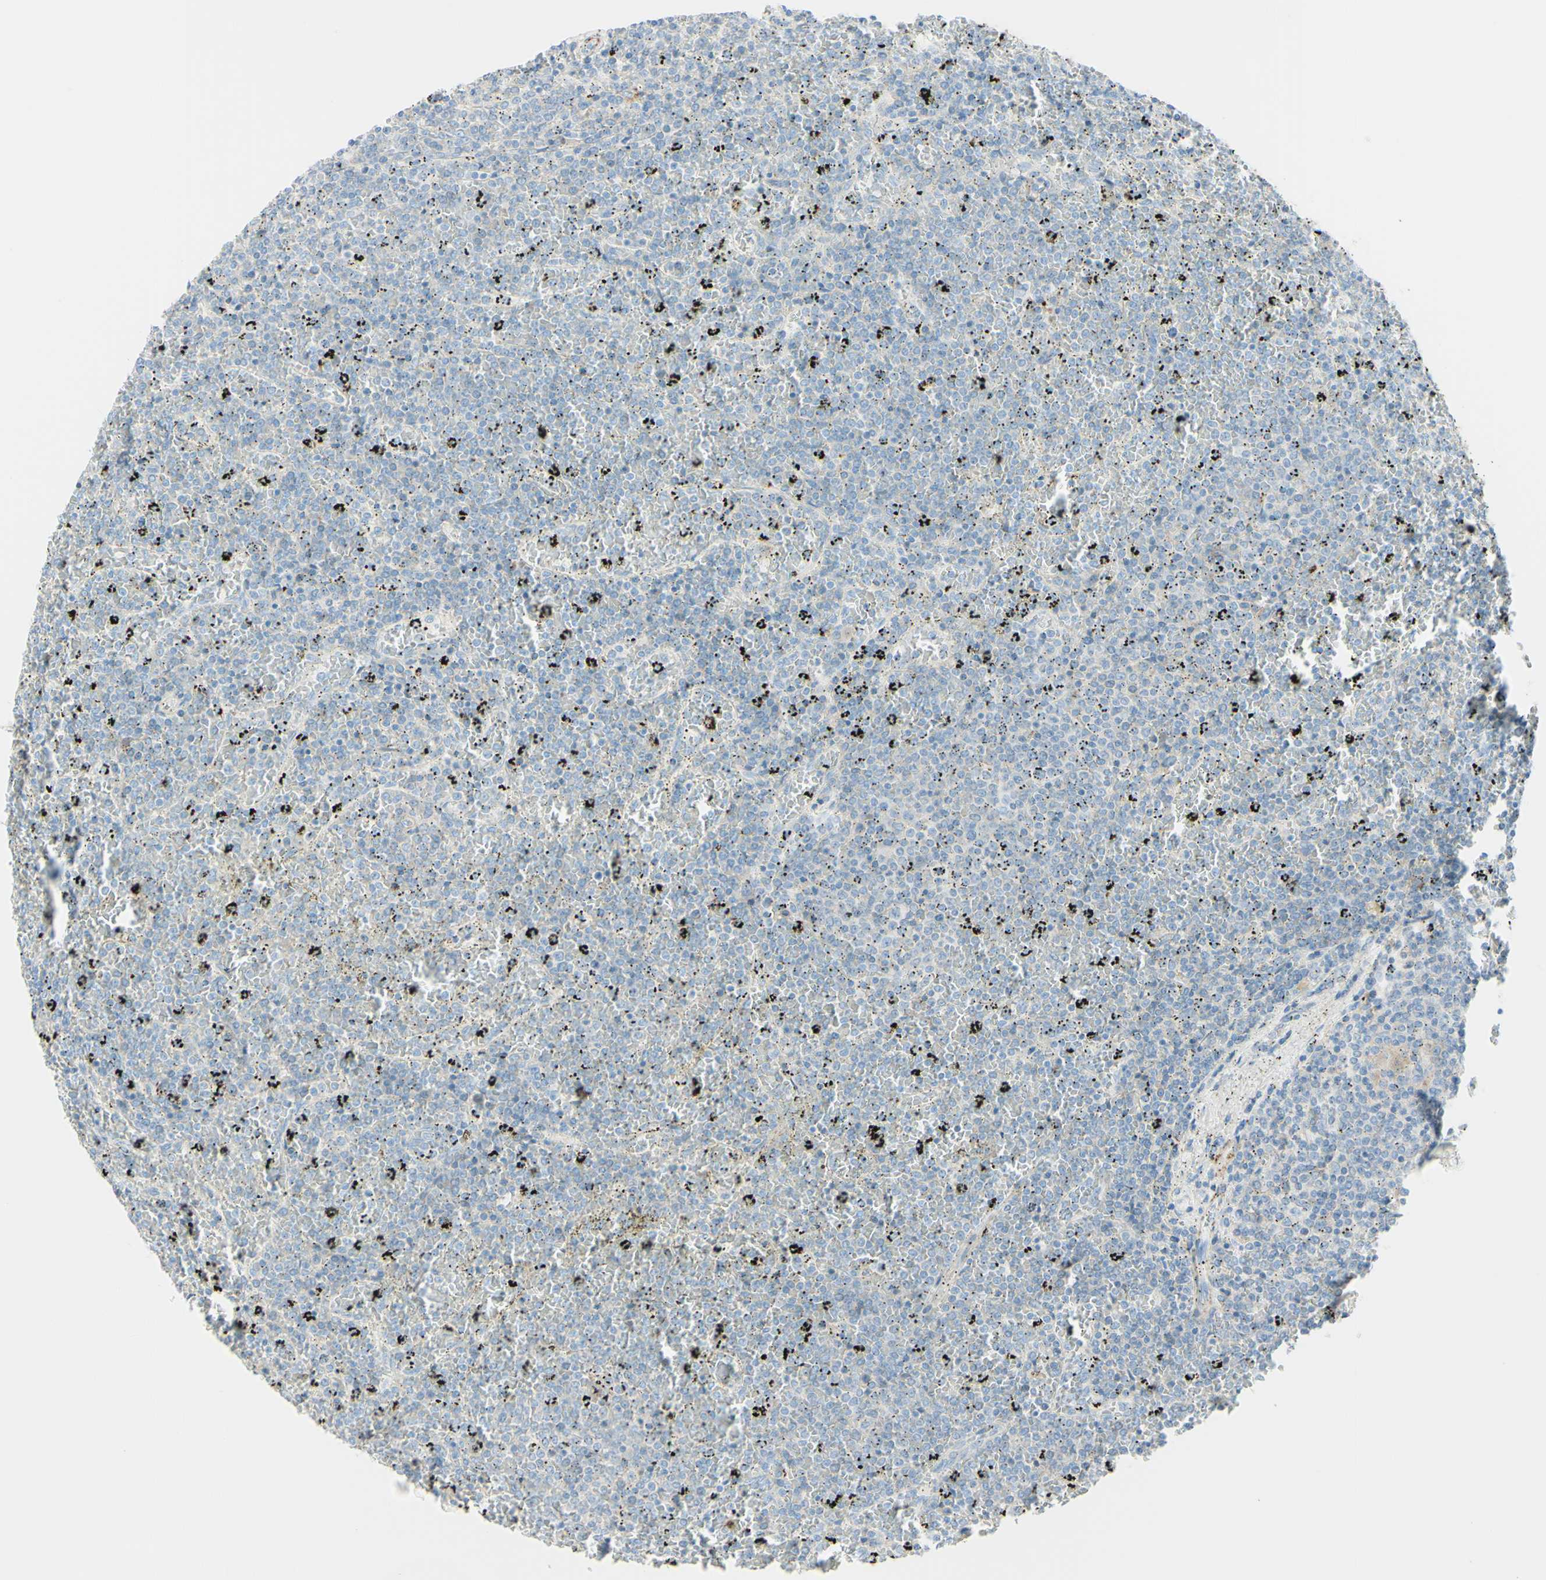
{"staining": {"intensity": "negative", "quantity": "none", "location": "none"}, "tissue": "lymphoma", "cell_type": "Tumor cells", "image_type": "cancer", "snomed": [{"axis": "morphology", "description": "Malignant lymphoma, non-Hodgkin's type, Low grade"}, {"axis": "topography", "description": "Spleen"}], "caption": "The micrograph exhibits no staining of tumor cells in lymphoma.", "gene": "ALCAM", "patient": {"sex": "female", "age": 77}}